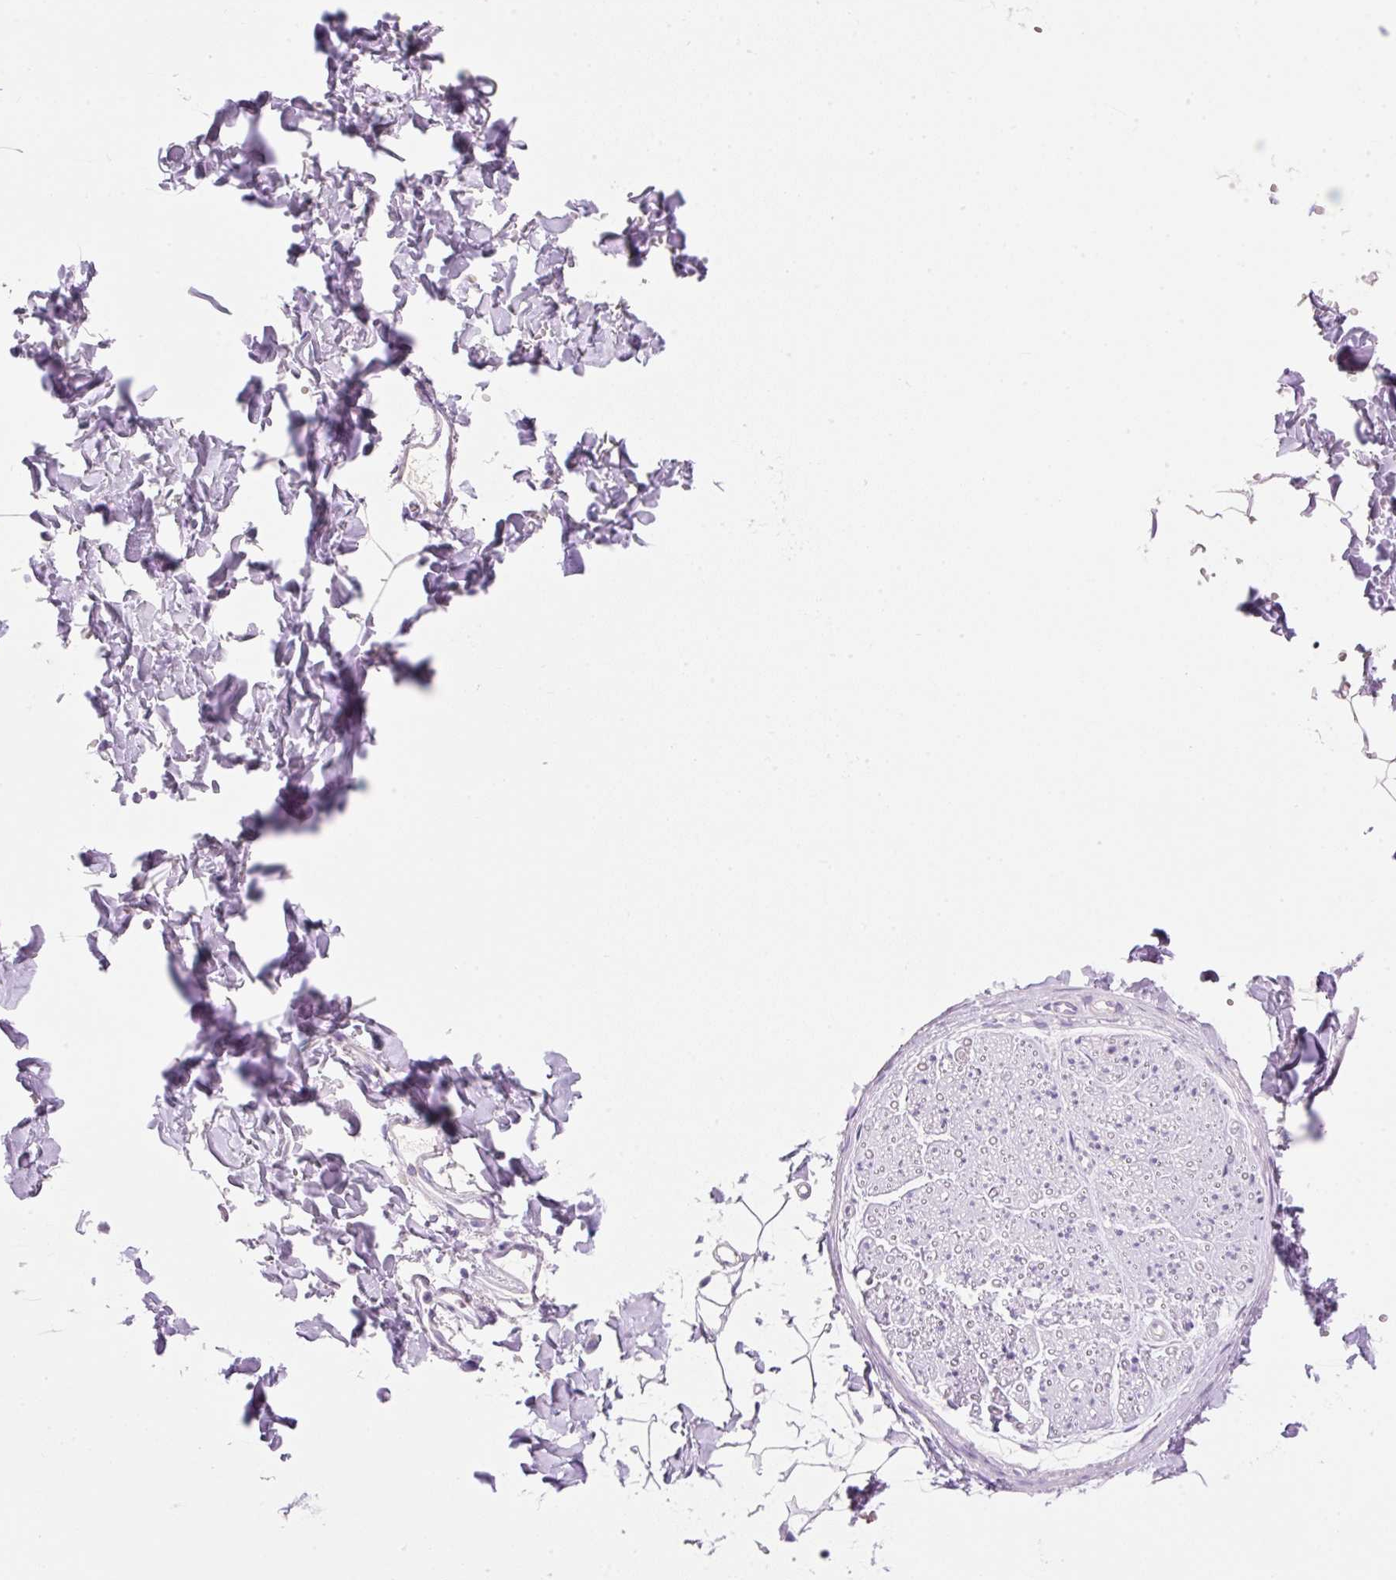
{"staining": {"intensity": "negative", "quantity": "none", "location": "none"}, "tissue": "adipose tissue", "cell_type": "Adipocytes", "image_type": "normal", "snomed": [{"axis": "morphology", "description": "Normal tissue, NOS"}, {"axis": "topography", "description": "Cartilage tissue"}, {"axis": "topography", "description": "Bronchus"}, {"axis": "topography", "description": "Peripheral nerve tissue"}], "caption": "Adipocytes show no significant positivity in unremarkable adipose tissue. (DAB immunohistochemistry (IHC), high magnification).", "gene": "ZNF121", "patient": {"sex": "female", "age": 59}}